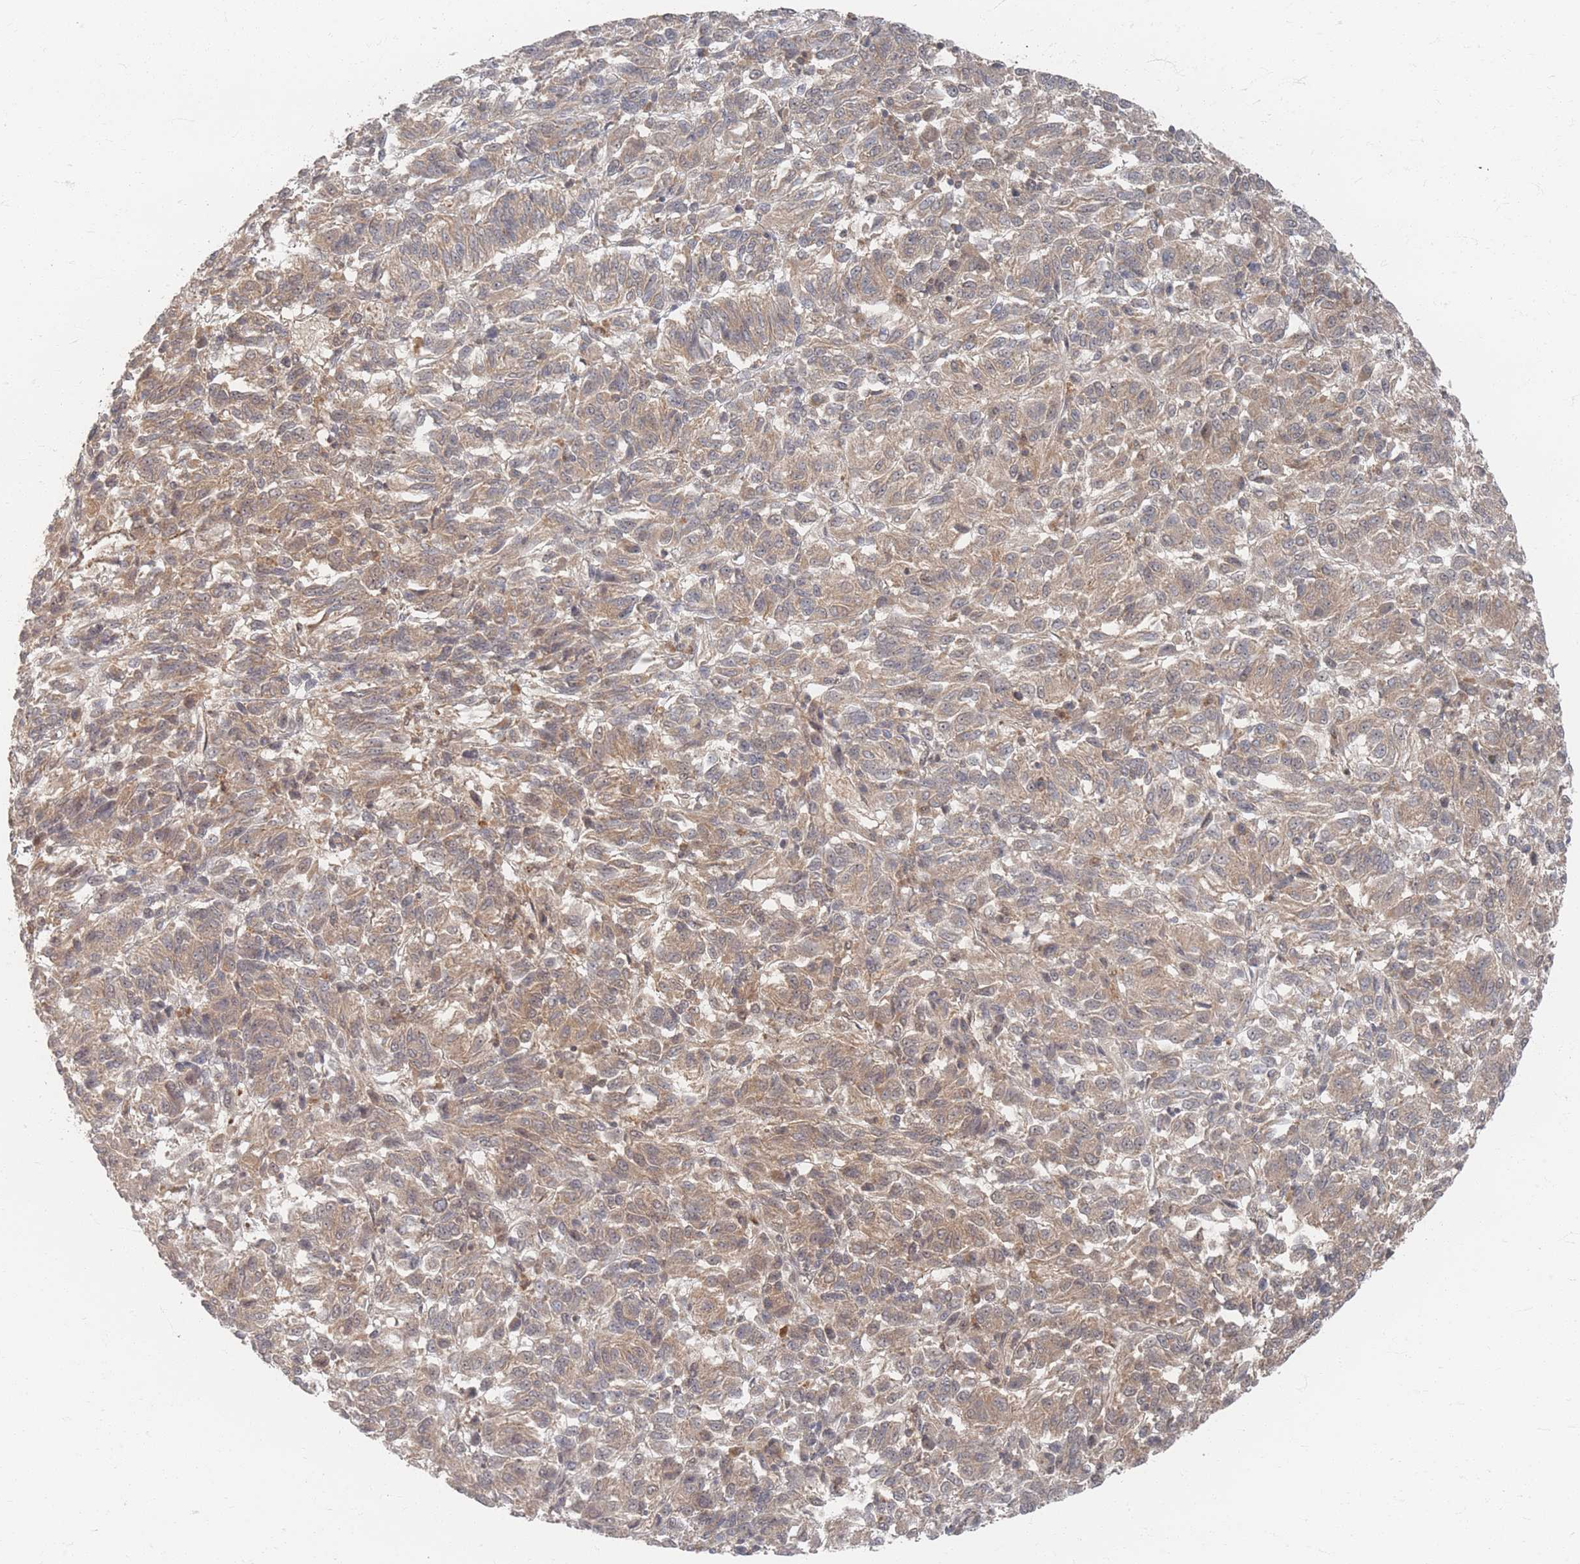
{"staining": {"intensity": "weak", "quantity": ">75%", "location": "cytoplasmic/membranous,nuclear"}, "tissue": "melanoma", "cell_type": "Tumor cells", "image_type": "cancer", "snomed": [{"axis": "morphology", "description": "Malignant melanoma, Metastatic site"}, {"axis": "topography", "description": "Lung"}], "caption": "Human melanoma stained with a brown dye displays weak cytoplasmic/membranous and nuclear positive positivity in about >75% of tumor cells.", "gene": "PSMD9", "patient": {"sex": "male", "age": 64}}